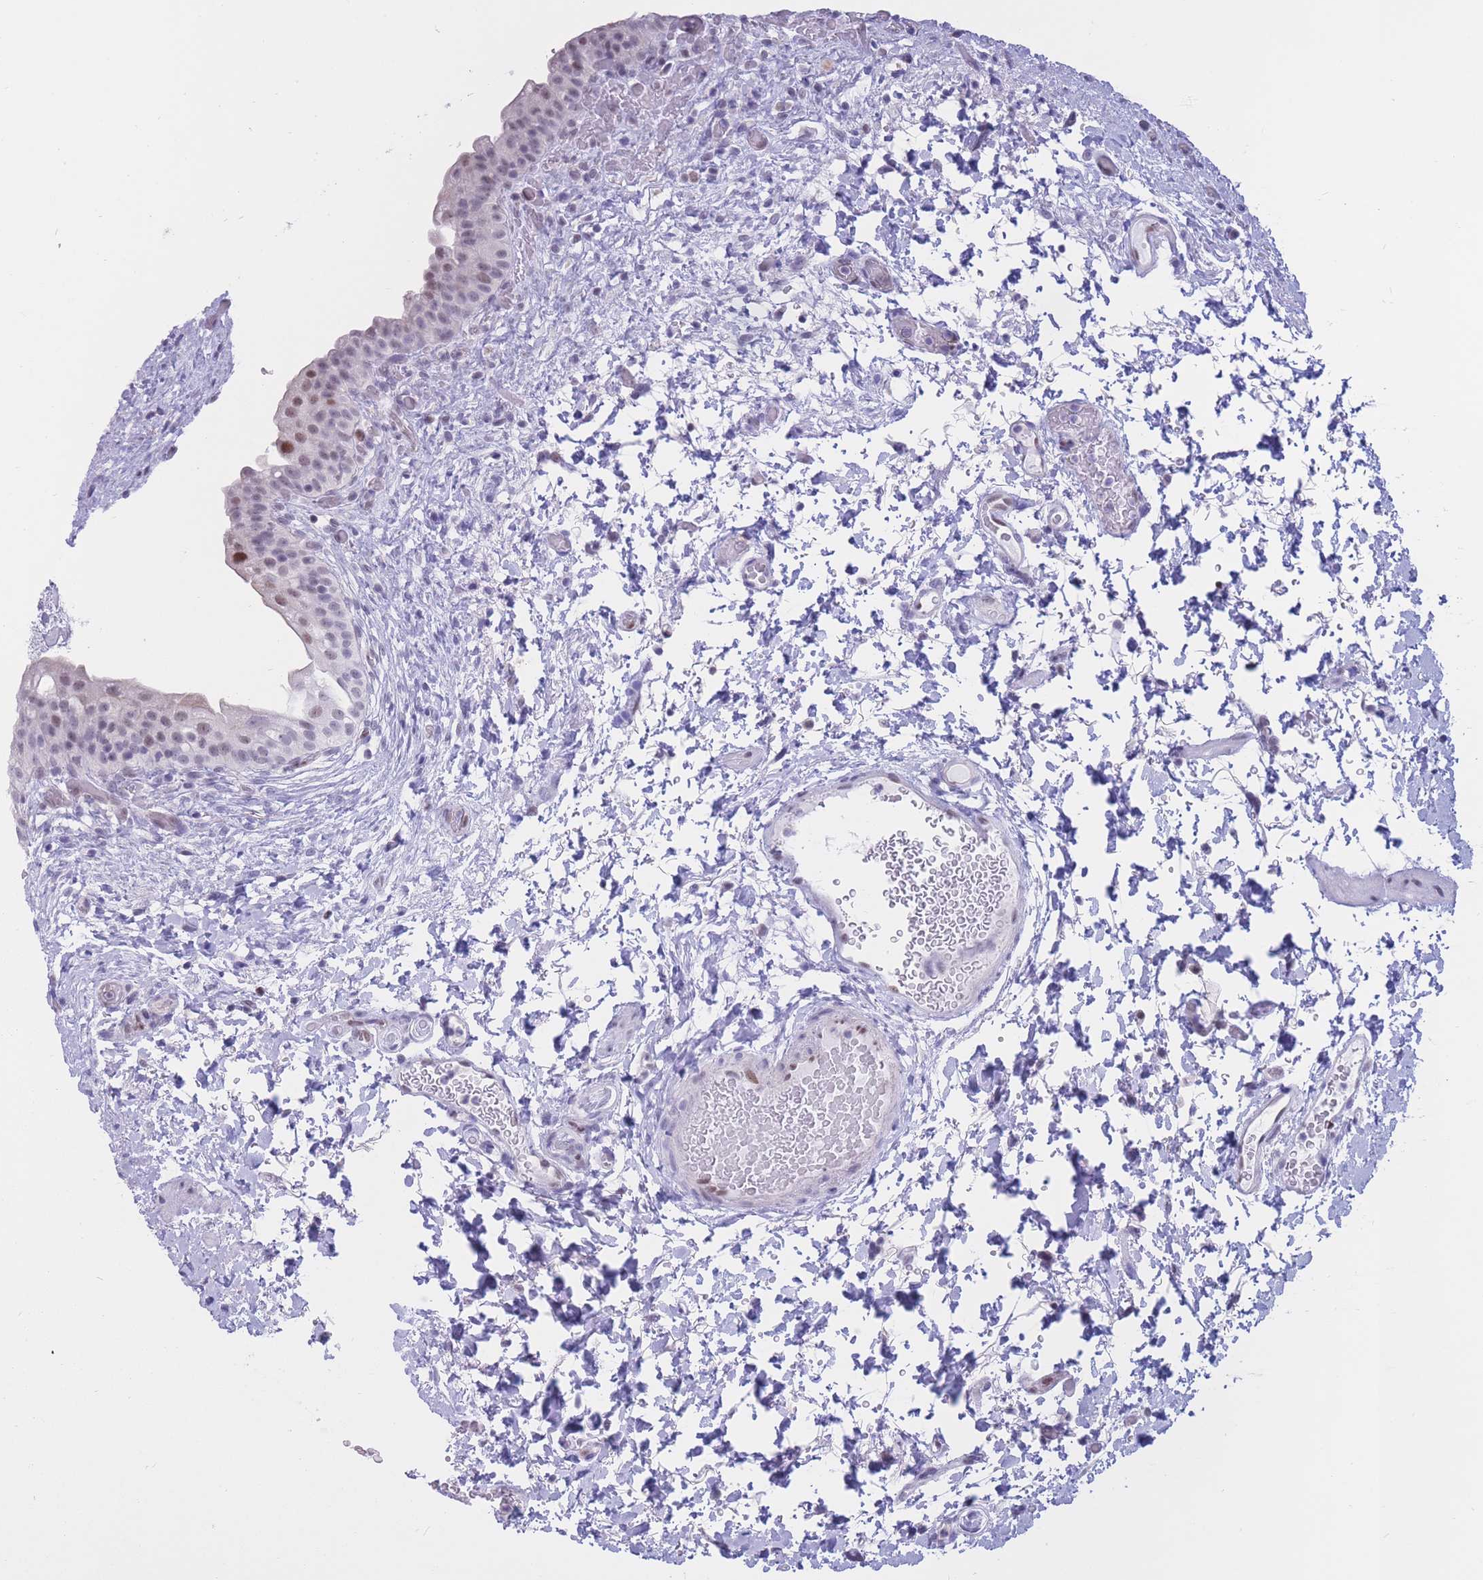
{"staining": {"intensity": "strong", "quantity": "<25%", "location": "nuclear"}, "tissue": "urinary bladder", "cell_type": "Urothelial cells", "image_type": "normal", "snomed": [{"axis": "morphology", "description": "Normal tissue, NOS"}, {"axis": "topography", "description": "Urinary bladder"}], "caption": "Strong nuclear protein expression is present in approximately <25% of urothelial cells in urinary bladder.", "gene": "NASP", "patient": {"sex": "male", "age": 69}}